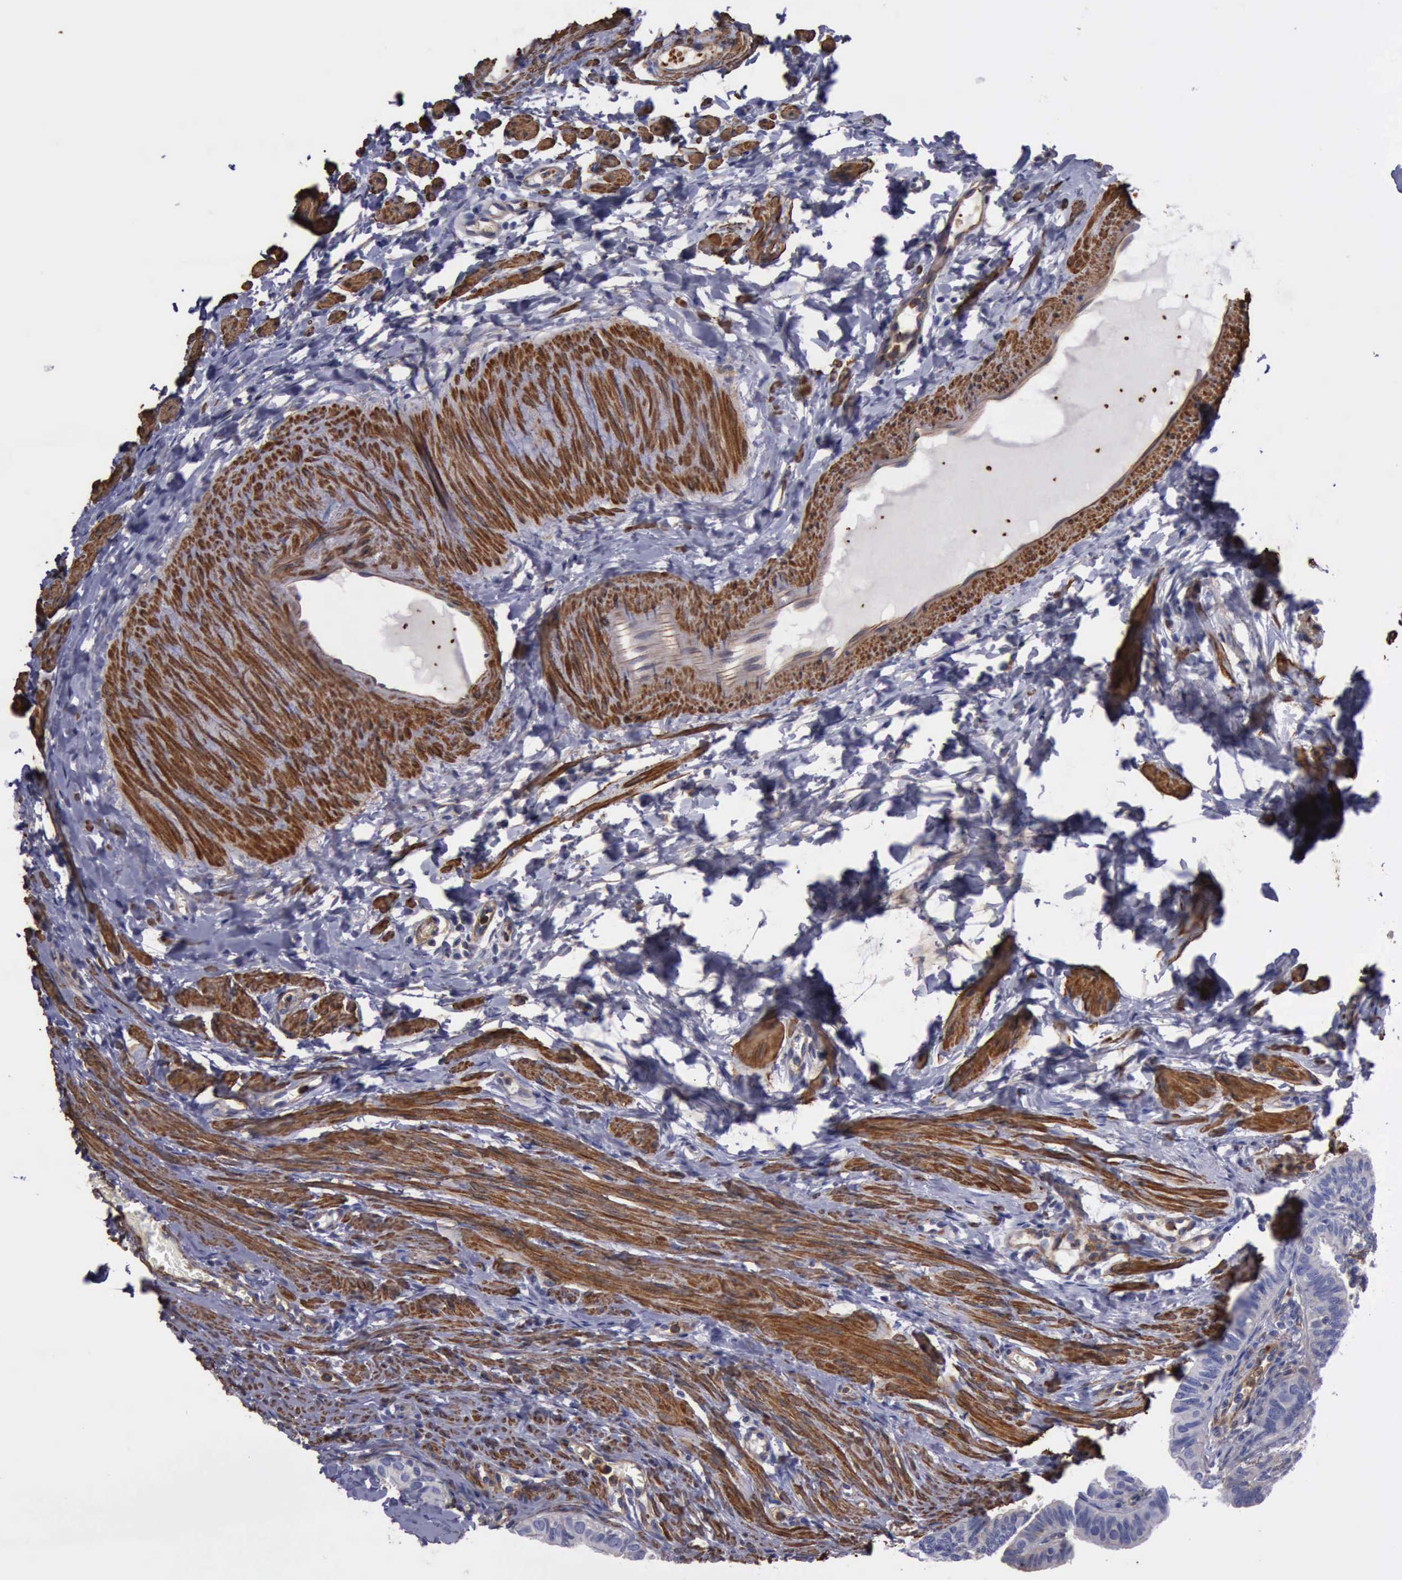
{"staining": {"intensity": "weak", "quantity": "<25%", "location": "cytoplasmic/membranous"}, "tissue": "fallopian tube", "cell_type": "Glandular cells", "image_type": "normal", "snomed": [{"axis": "morphology", "description": "Normal tissue, NOS"}, {"axis": "topography", "description": "Fallopian tube"}, {"axis": "topography", "description": "Ovary"}], "caption": "Immunohistochemistry histopathology image of normal human fallopian tube stained for a protein (brown), which shows no positivity in glandular cells.", "gene": "FLNA", "patient": {"sex": "female", "age": 51}}